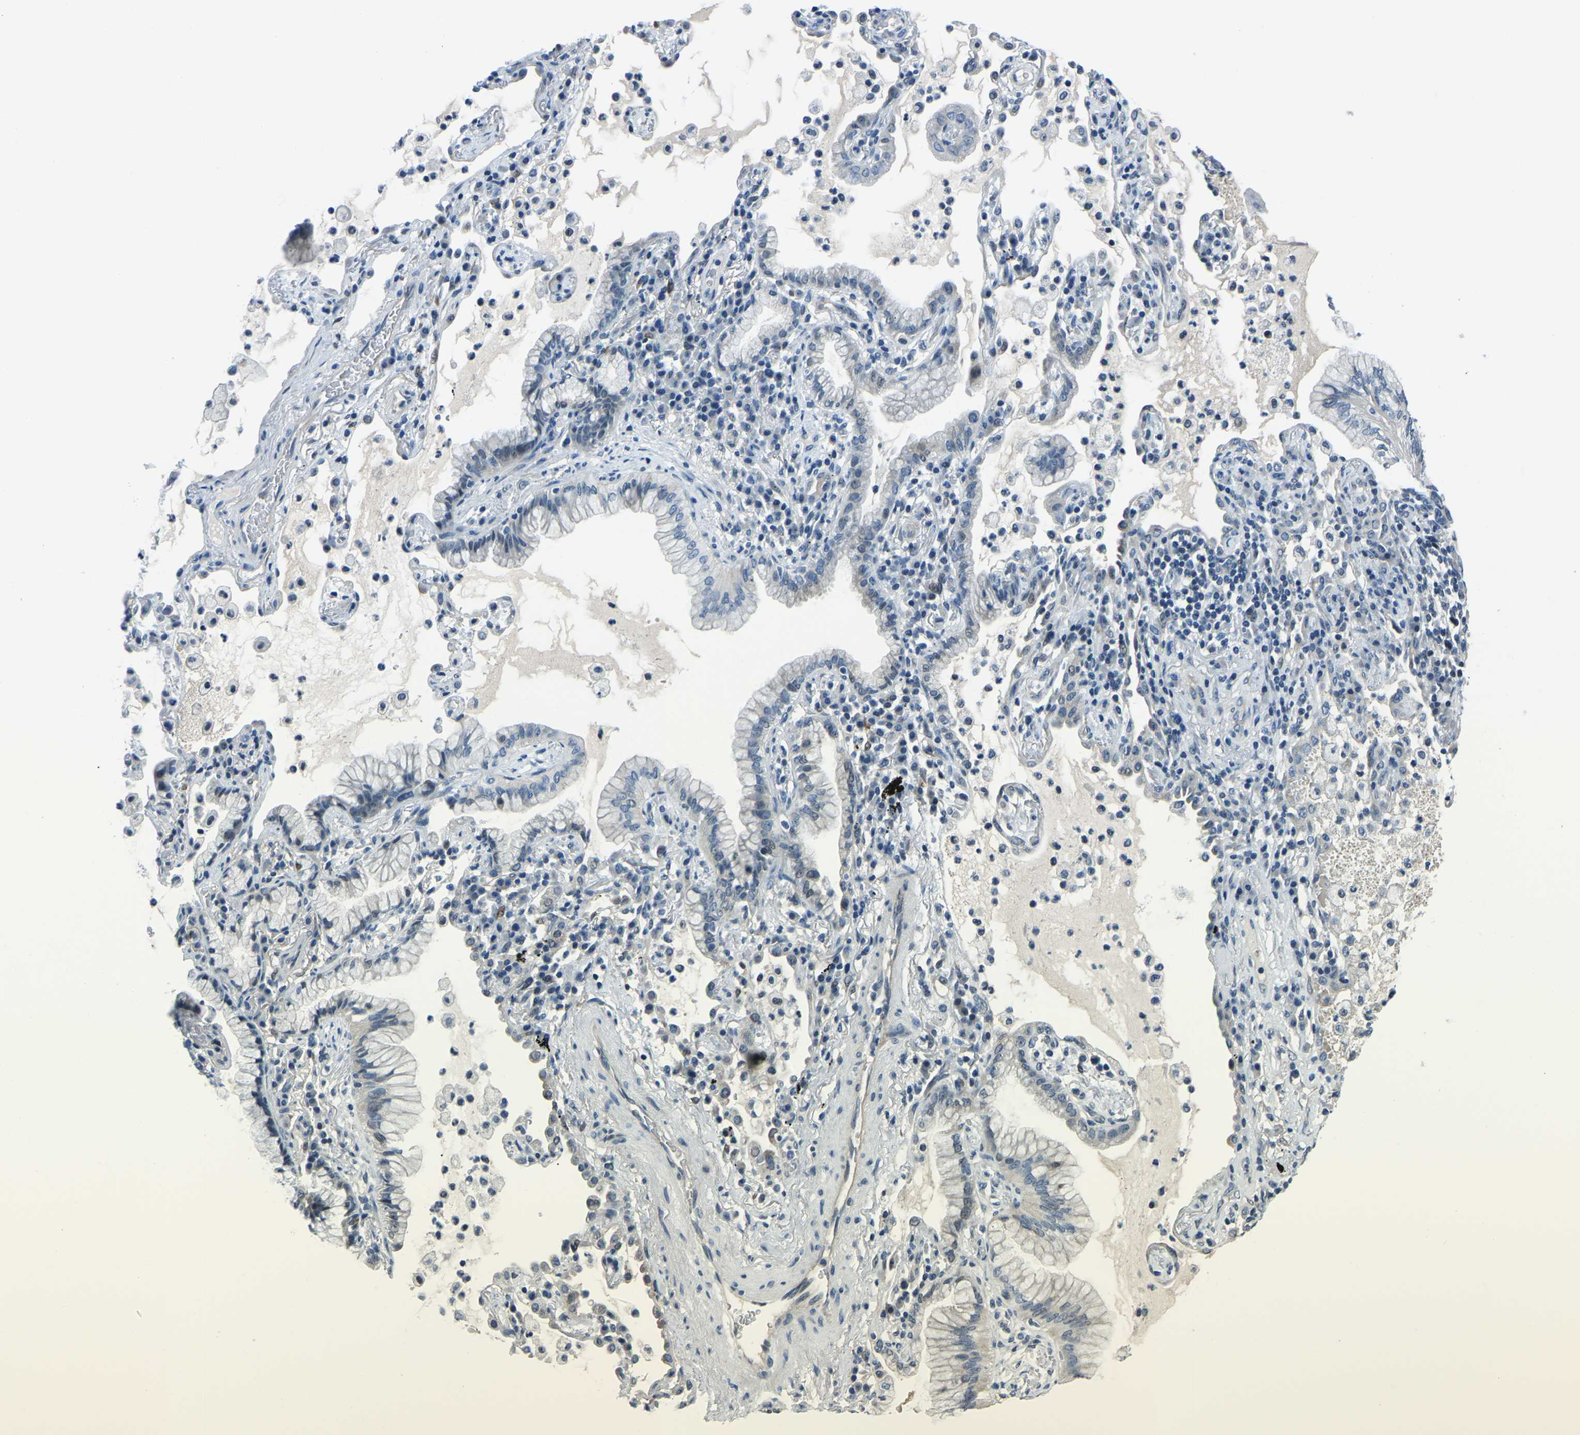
{"staining": {"intensity": "negative", "quantity": "none", "location": "none"}, "tissue": "lung cancer", "cell_type": "Tumor cells", "image_type": "cancer", "snomed": [{"axis": "morphology", "description": "Adenocarcinoma, NOS"}, {"axis": "topography", "description": "Lung"}], "caption": "The IHC image has no significant staining in tumor cells of lung cancer (adenocarcinoma) tissue. (Stains: DAB (3,3'-diaminobenzidine) immunohistochemistry (IHC) with hematoxylin counter stain, Microscopy: brightfield microscopy at high magnification).", "gene": "RRP1", "patient": {"sex": "female", "age": 70}}